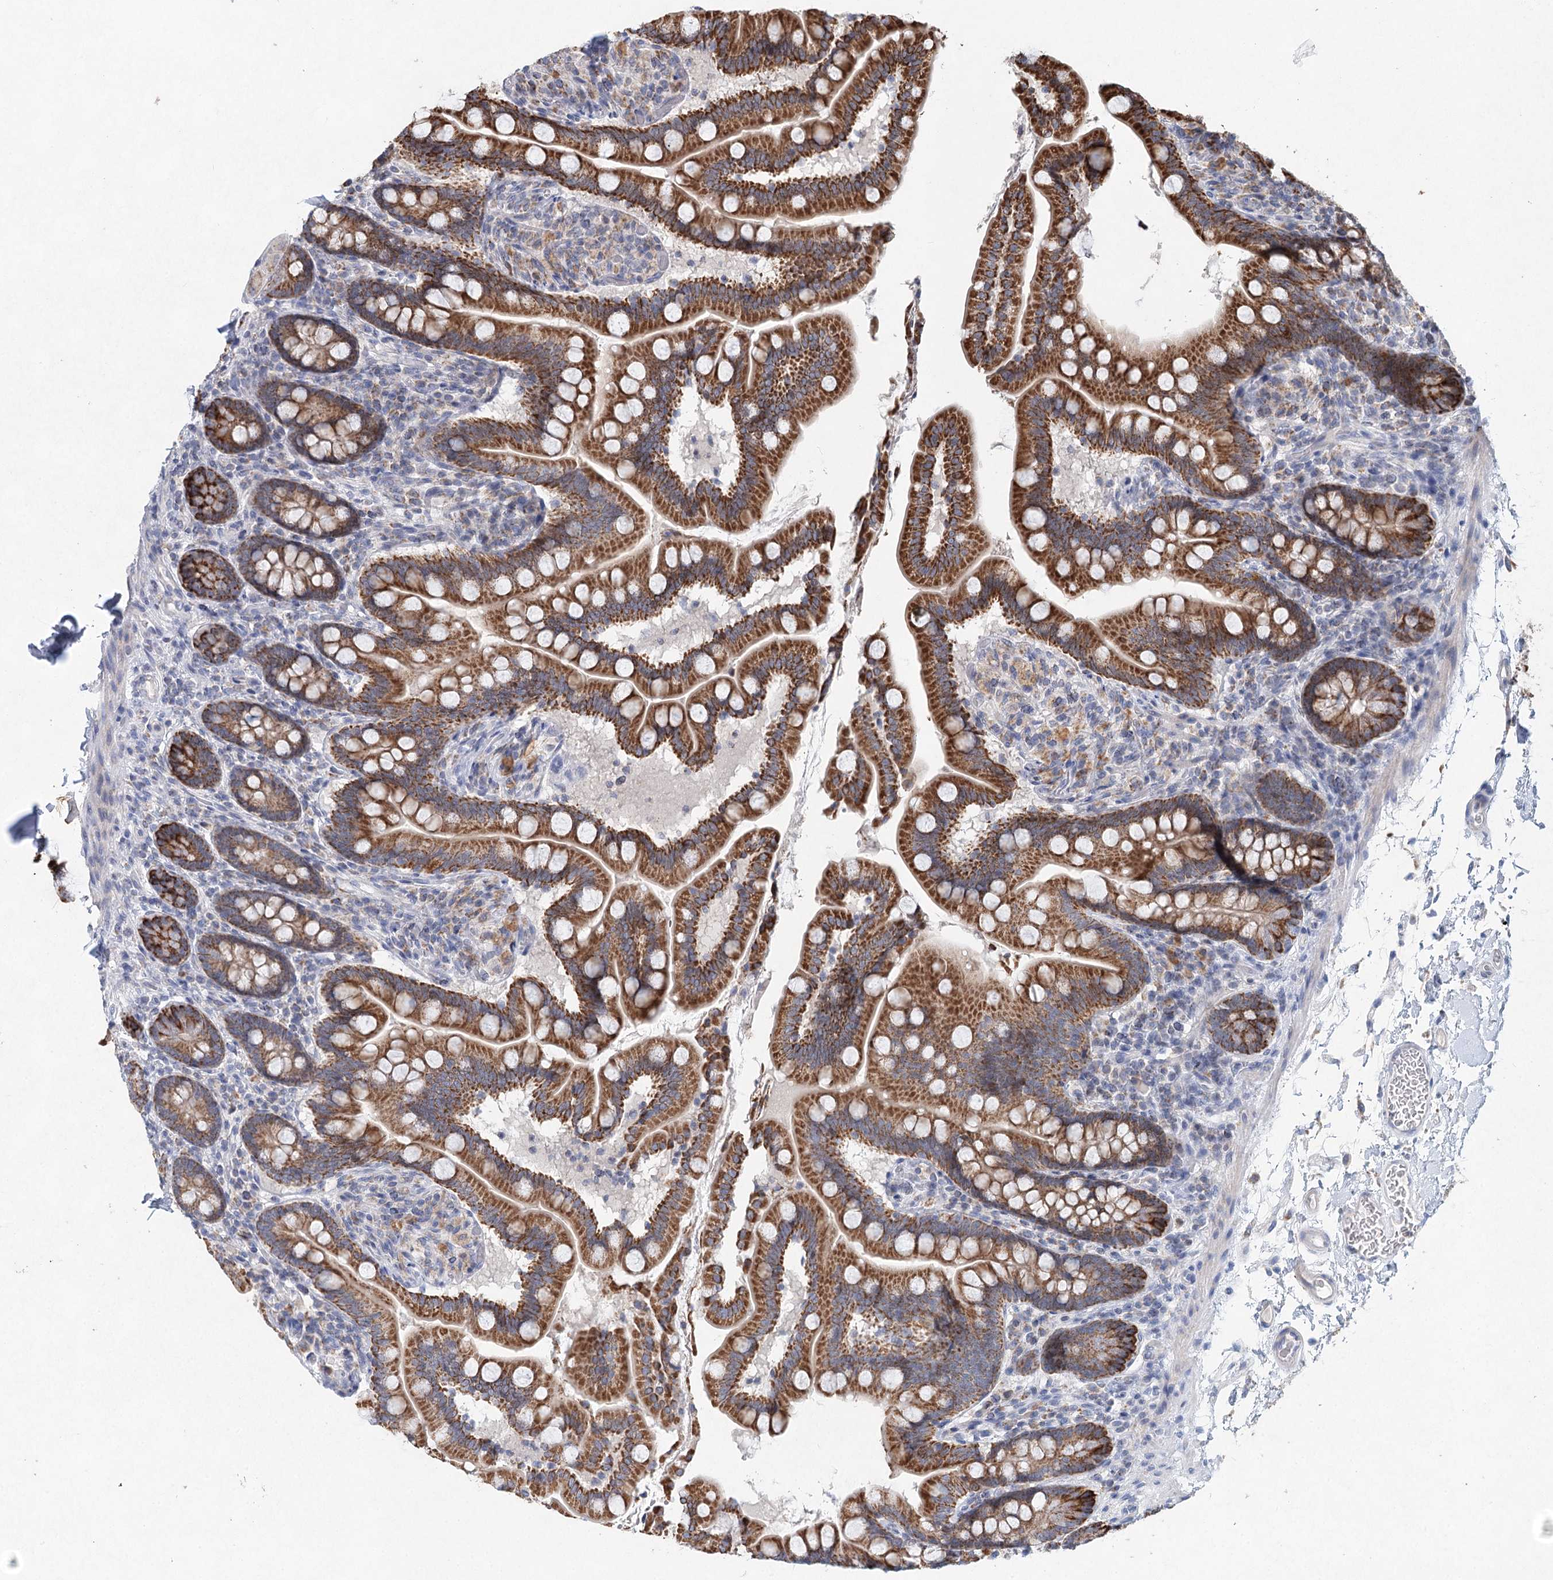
{"staining": {"intensity": "moderate", "quantity": ">75%", "location": "cytoplasmic/membranous"}, "tissue": "small intestine", "cell_type": "Glandular cells", "image_type": "normal", "snomed": [{"axis": "morphology", "description": "Normal tissue, NOS"}, {"axis": "topography", "description": "Small intestine"}], "caption": "The immunohistochemical stain highlights moderate cytoplasmic/membranous positivity in glandular cells of normal small intestine. Immunohistochemistry (ihc) stains the protein of interest in brown and the nuclei are stained blue.", "gene": "XPO6", "patient": {"sex": "female", "age": 64}}